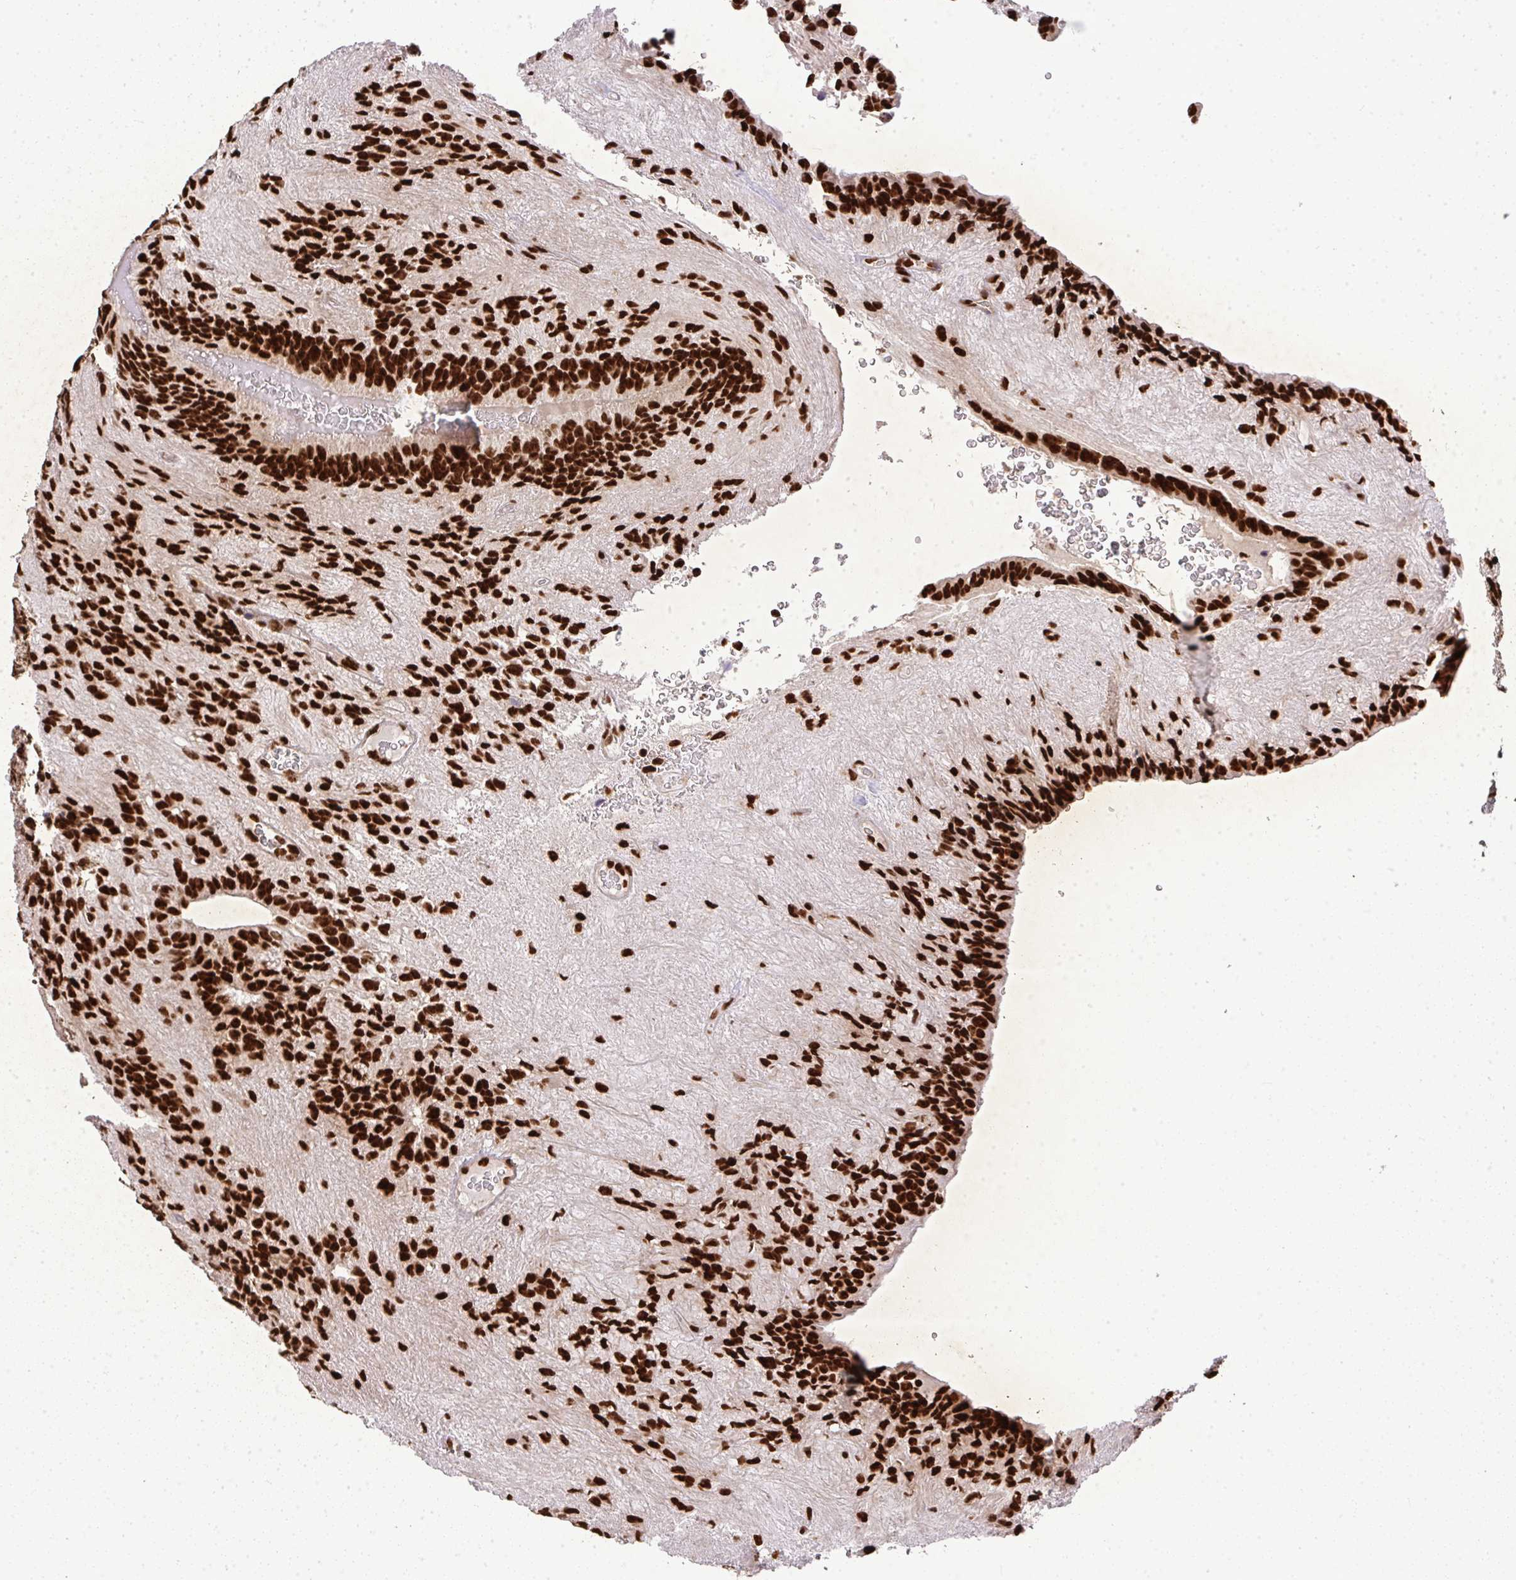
{"staining": {"intensity": "strong", "quantity": ">75%", "location": "nuclear"}, "tissue": "glioma", "cell_type": "Tumor cells", "image_type": "cancer", "snomed": [{"axis": "morphology", "description": "Glioma, malignant, Low grade"}, {"axis": "topography", "description": "Brain"}], "caption": "Immunohistochemical staining of glioma exhibits high levels of strong nuclear protein positivity in approximately >75% of tumor cells.", "gene": "U2AF1", "patient": {"sex": "male", "age": 31}}